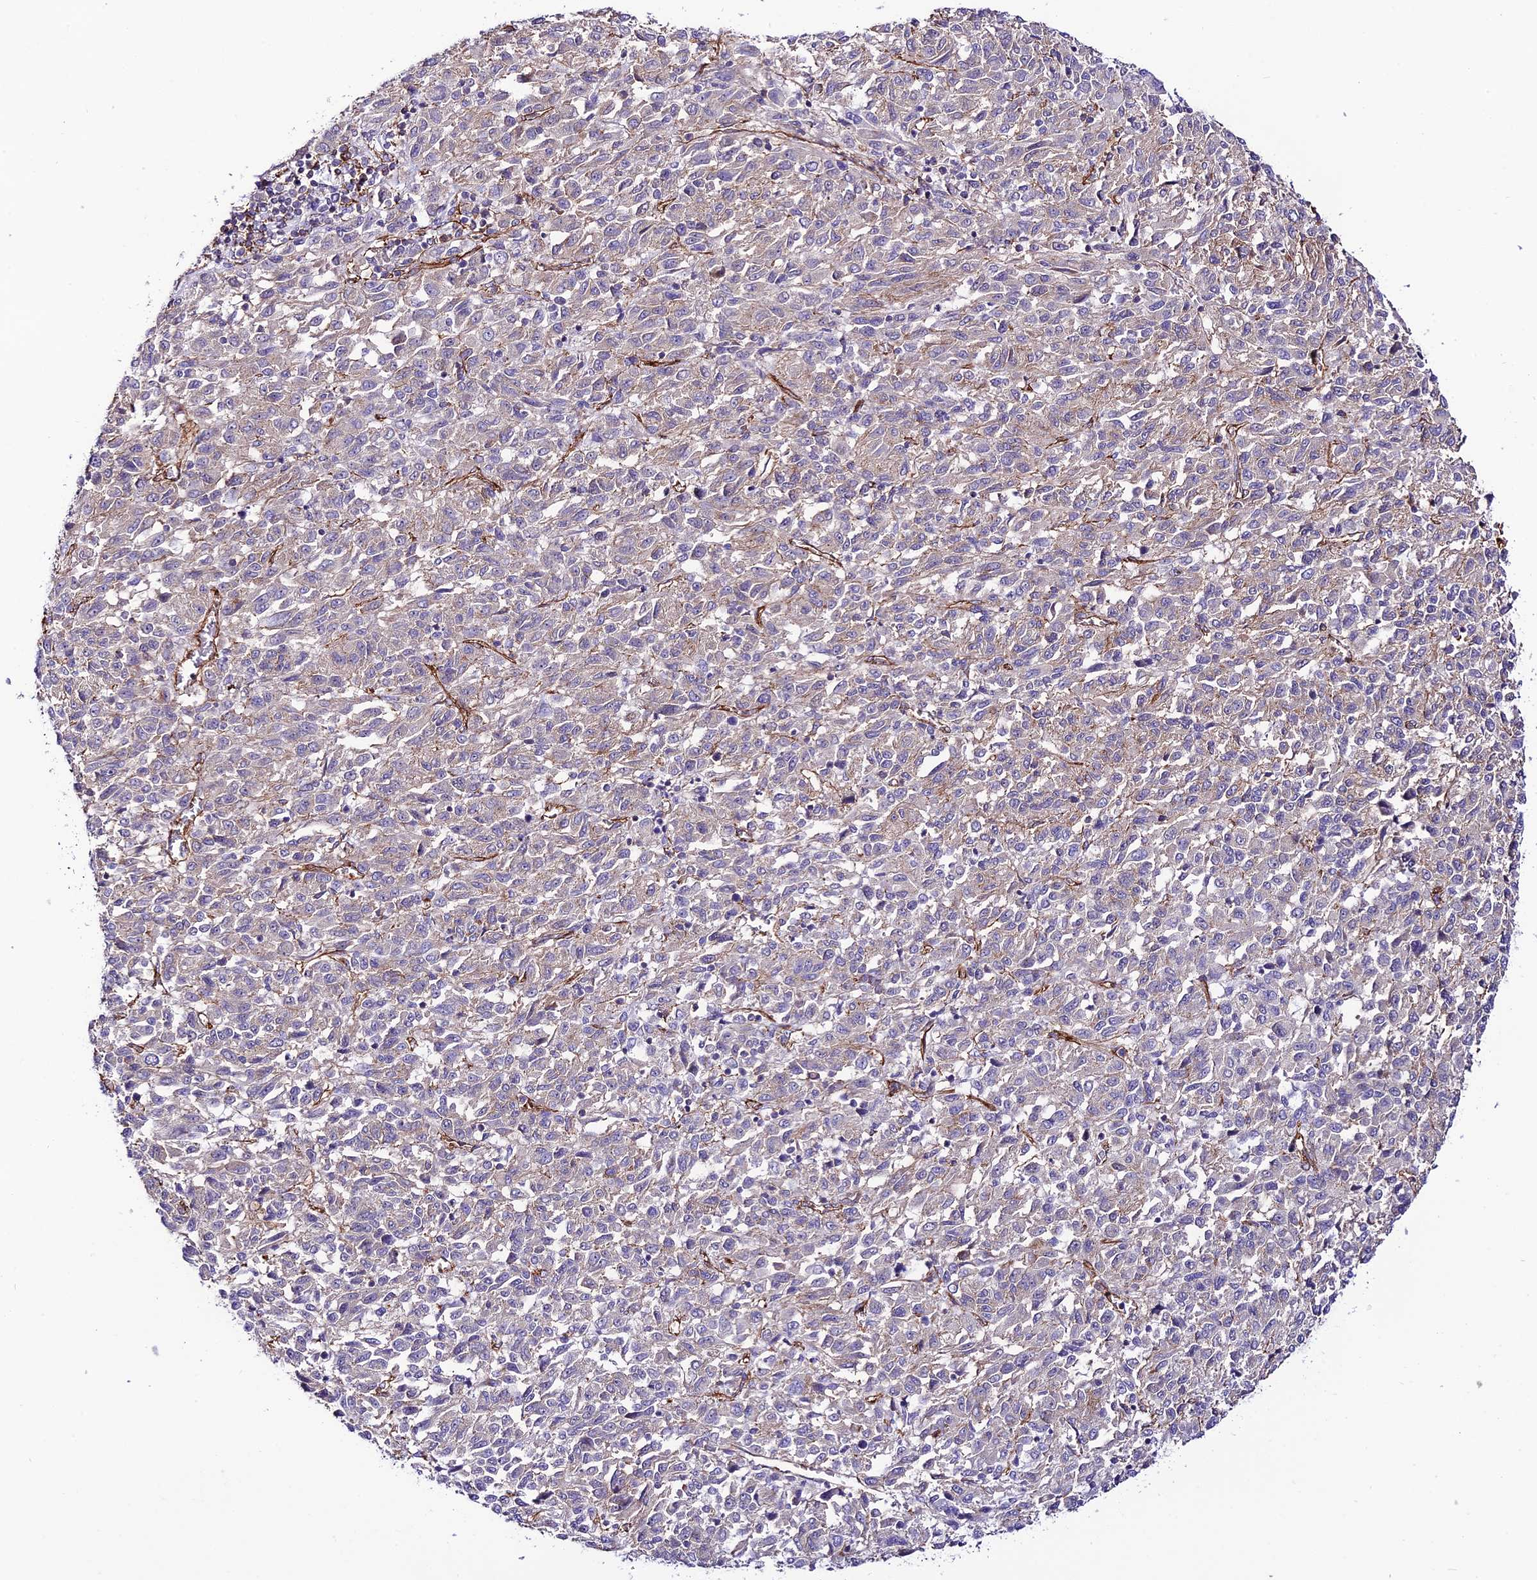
{"staining": {"intensity": "weak", "quantity": "<25%", "location": "cytoplasmic/membranous"}, "tissue": "melanoma", "cell_type": "Tumor cells", "image_type": "cancer", "snomed": [{"axis": "morphology", "description": "Malignant melanoma, Metastatic site"}, {"axis": "topography", "description": "Lung"}], "caption": "Immunohistochemistry (IHC) of malignant melanoma (metastatic site) reveals no positivity in tumor cells.", "gene": "YPEL5", "patient": {"sex": "male", "age": 64}}